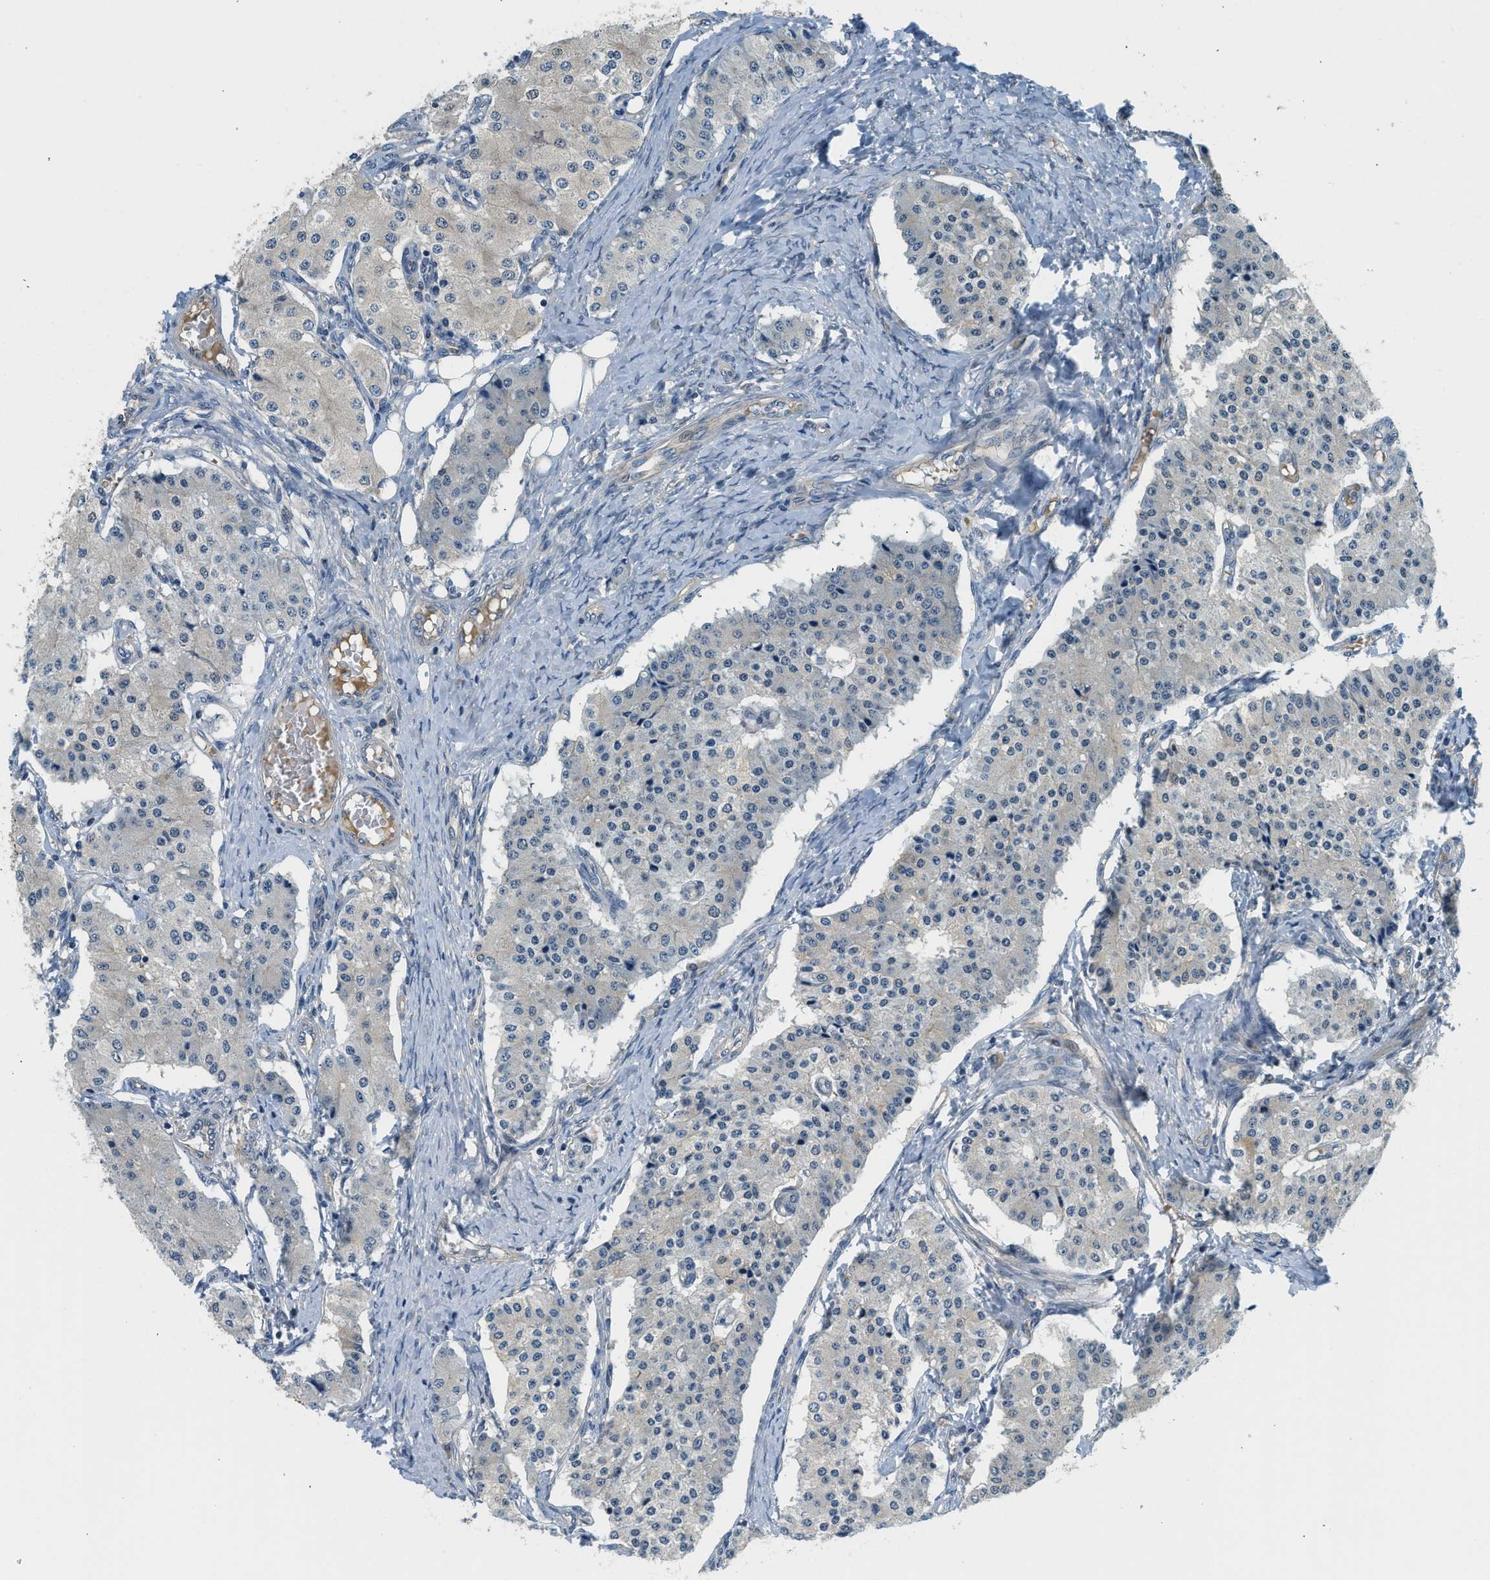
{"staining": {"intensity": "negative", "quantity": "none", "location": "none"}, "tissue": "carcinoid", "cell_type": "Tumor cells", "image_type": "cancer", "snomed": [{"axis": "morphology", "description": "Carcinoid, malignant, NOS"}, {"axis": "topography", "description": "Colon"}], "caption": "Immunohistochemistry micrograph of neoplastic tissue: carcinoid stained with DAB reveals no significant protein staining in tumor cells.", "gene": "KCNK1", "patient": {"sex": "female", "age": 52}}